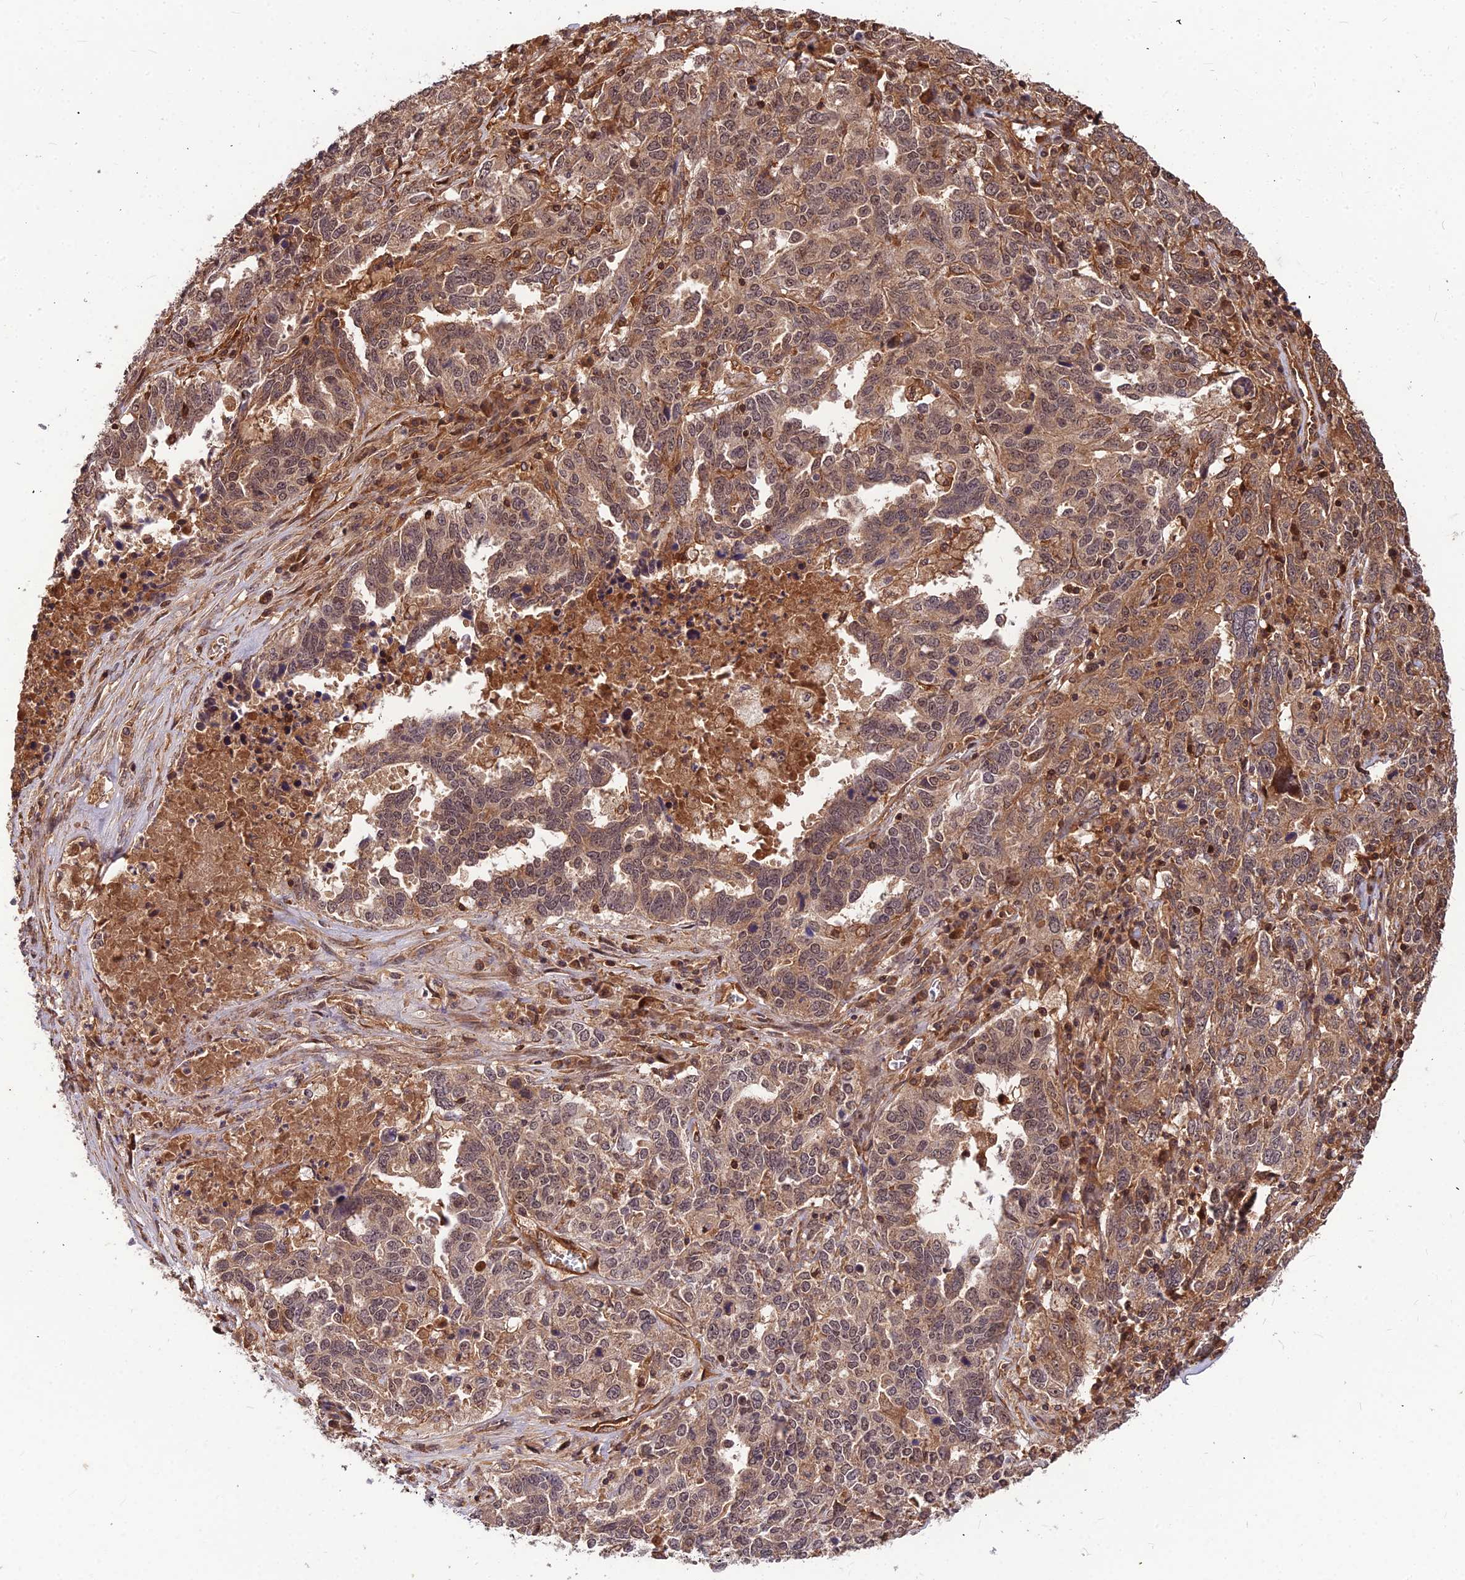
{"staining": {"intensity": "moderate", "quantity": ">75%", "location": "cytoplasmic/membranous,nuclear"}, "tissue": "ovarian cancer", "cell_type": "Tumor cells", "image_type": "cancer", "snomed": [{"axis": "morphology", "description": "Carcinoma, endometroid"}, {"axis": "topography", "description": "Ovary"}], "caption": "A brown stain labels moderate cytoplasmic/membranous and nuclear staining of a protein in human ovarian cancer (endometroid carcinoma) tumor cells.", "gene": "ZNF467", "patient": {"sex": "female", "age": 62}}